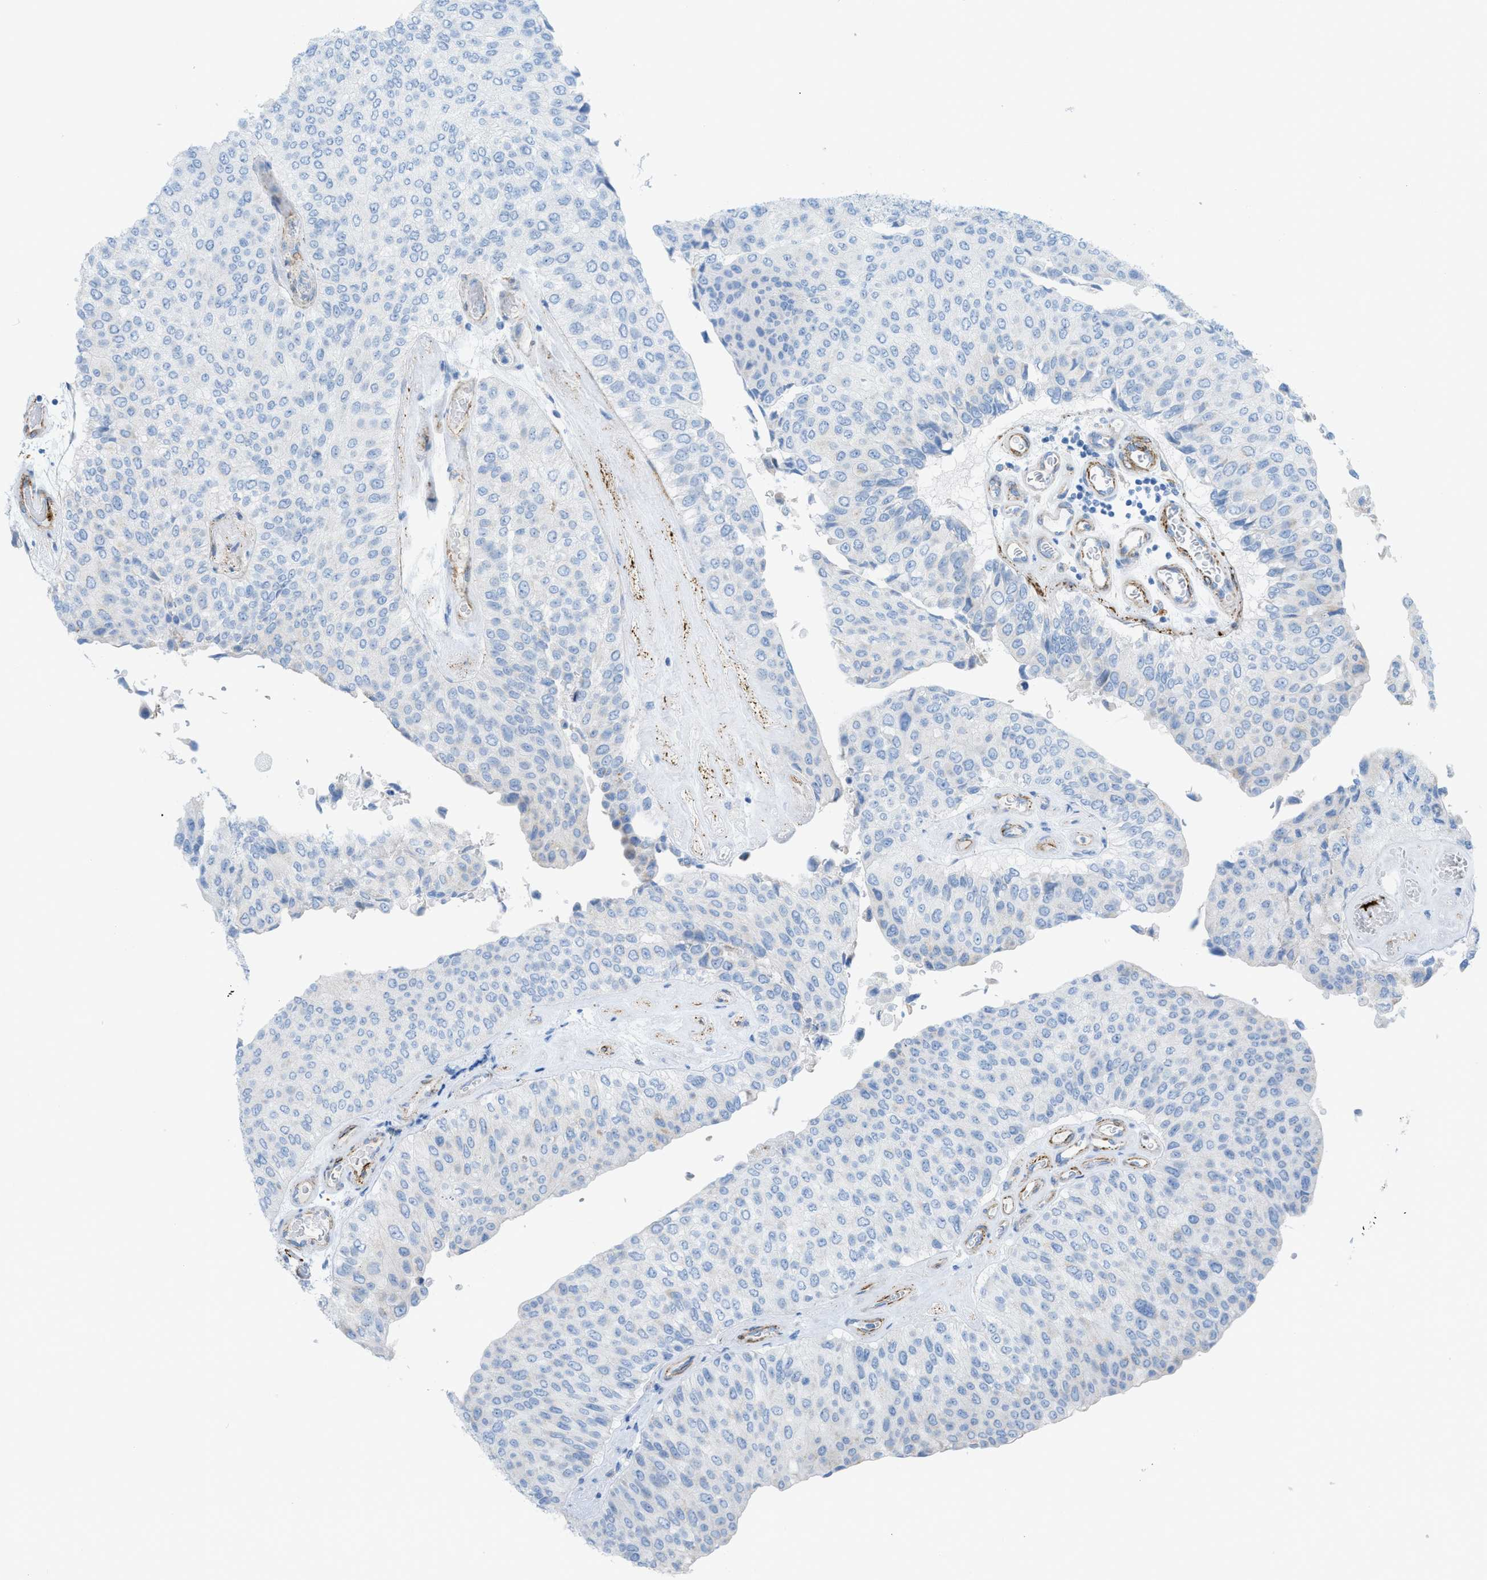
{"staining": {"intensity": "negative", "quantity": "none", "location": "none"}, "tissue": "urothelial cancer", "cell_type": "Tumor cells", "image_type": "cancer", "snomed": [{"axis": "morphology", "description": "Urothelial carcinoma, High grade"}, {"axis": "topography", "description": "Kidney"}, {"axis": "topography", "description": "Urinary bladder"}], "caption": "Tumor cells show no significant staining in high-grade urothelial carcinoma.", "gene": "MYH11", "patient": {"sex": "male", "age": 77}}